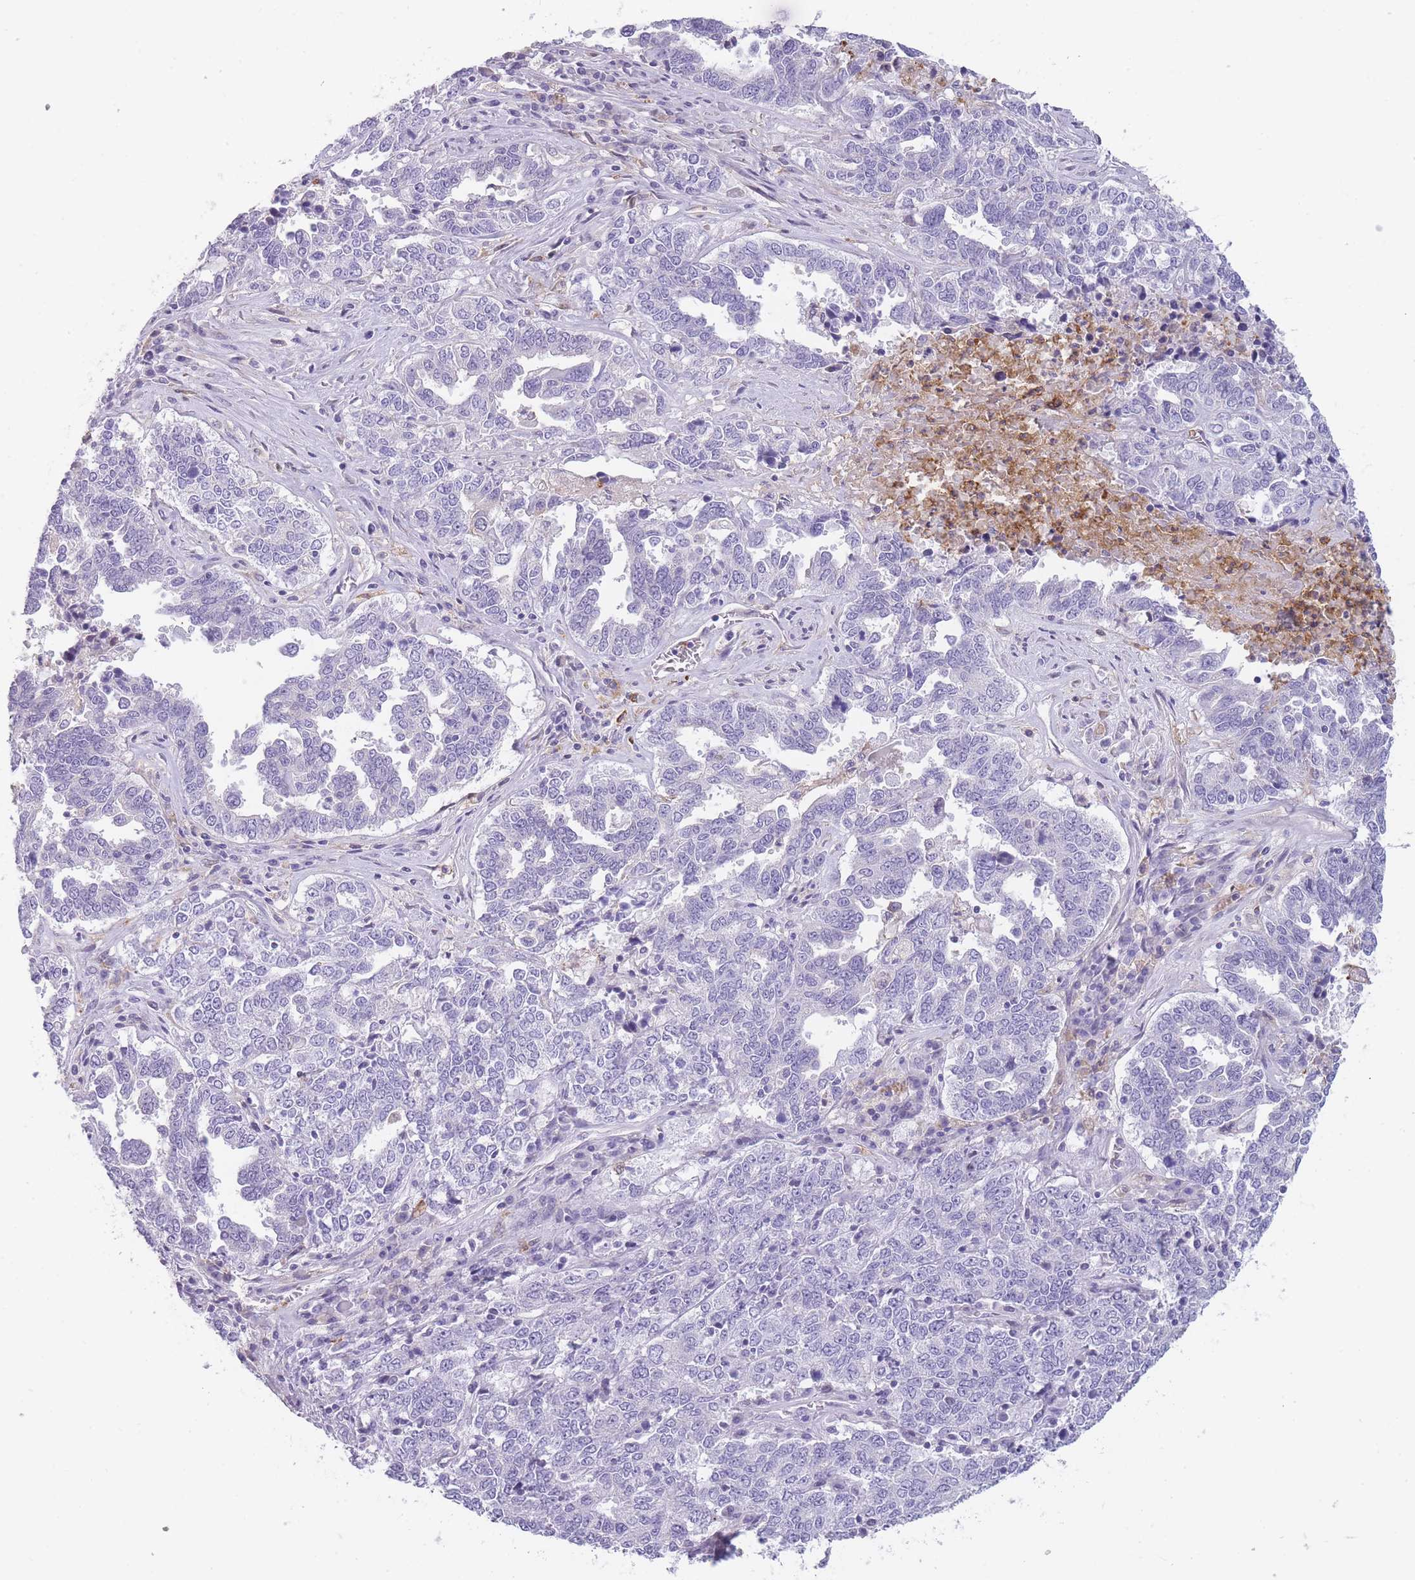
{"staining": {"intensity": "negative", "quantity": "none", "location": "none"}, "tissue": "ovarian cancer", "cell_type": "Tumor cells", "image_type": "cancer", "snomed": [{"axis": "morphology", "description": "Carcinoma, endometroid"}, {"axis": "topography", "description": "Ovary"}], "caption": "An image of human endometroid carcinoma (ovarian) is negative for staining in tumor cells.", "gene": "CR1L", "patient": {"sex": "female", "age": 62}}